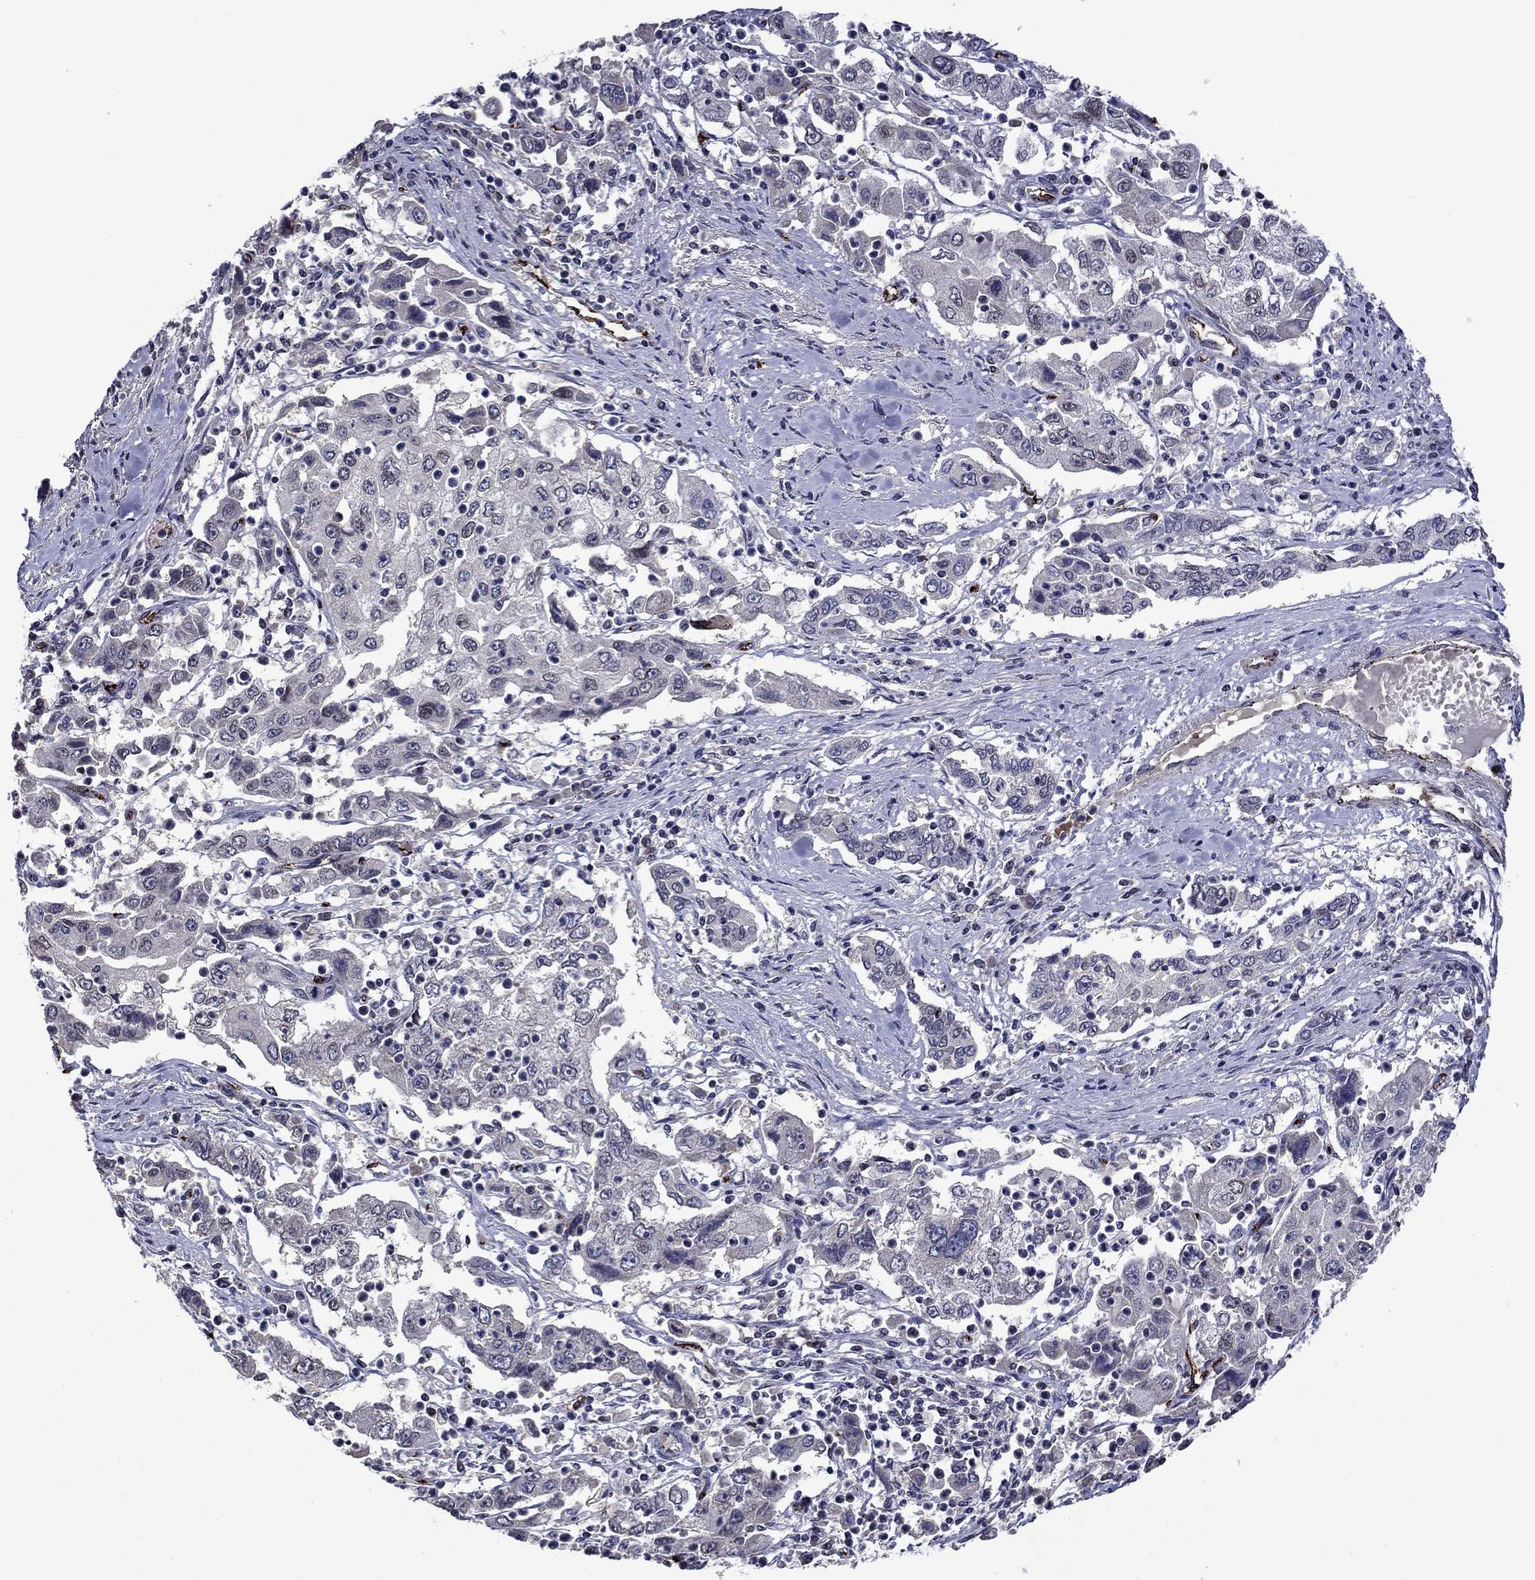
{"staining": {"intensity": "negative", "quantity": "none", "location": "none"}, "tissue": "cervical cancer", "cell_type": "Tumor cells", "image_type": "cancer", "snomed": [{"axis": "morphology", "description": "Squamous cell carcinoma, NOS"}, {"axis": "topography", "description": "Cervix"}], "caption": "Tumor cells show no significant protein expression in cervical cancer.", "gene": "SLITRK1", "patient": {"sex": "female", "age": 36}}